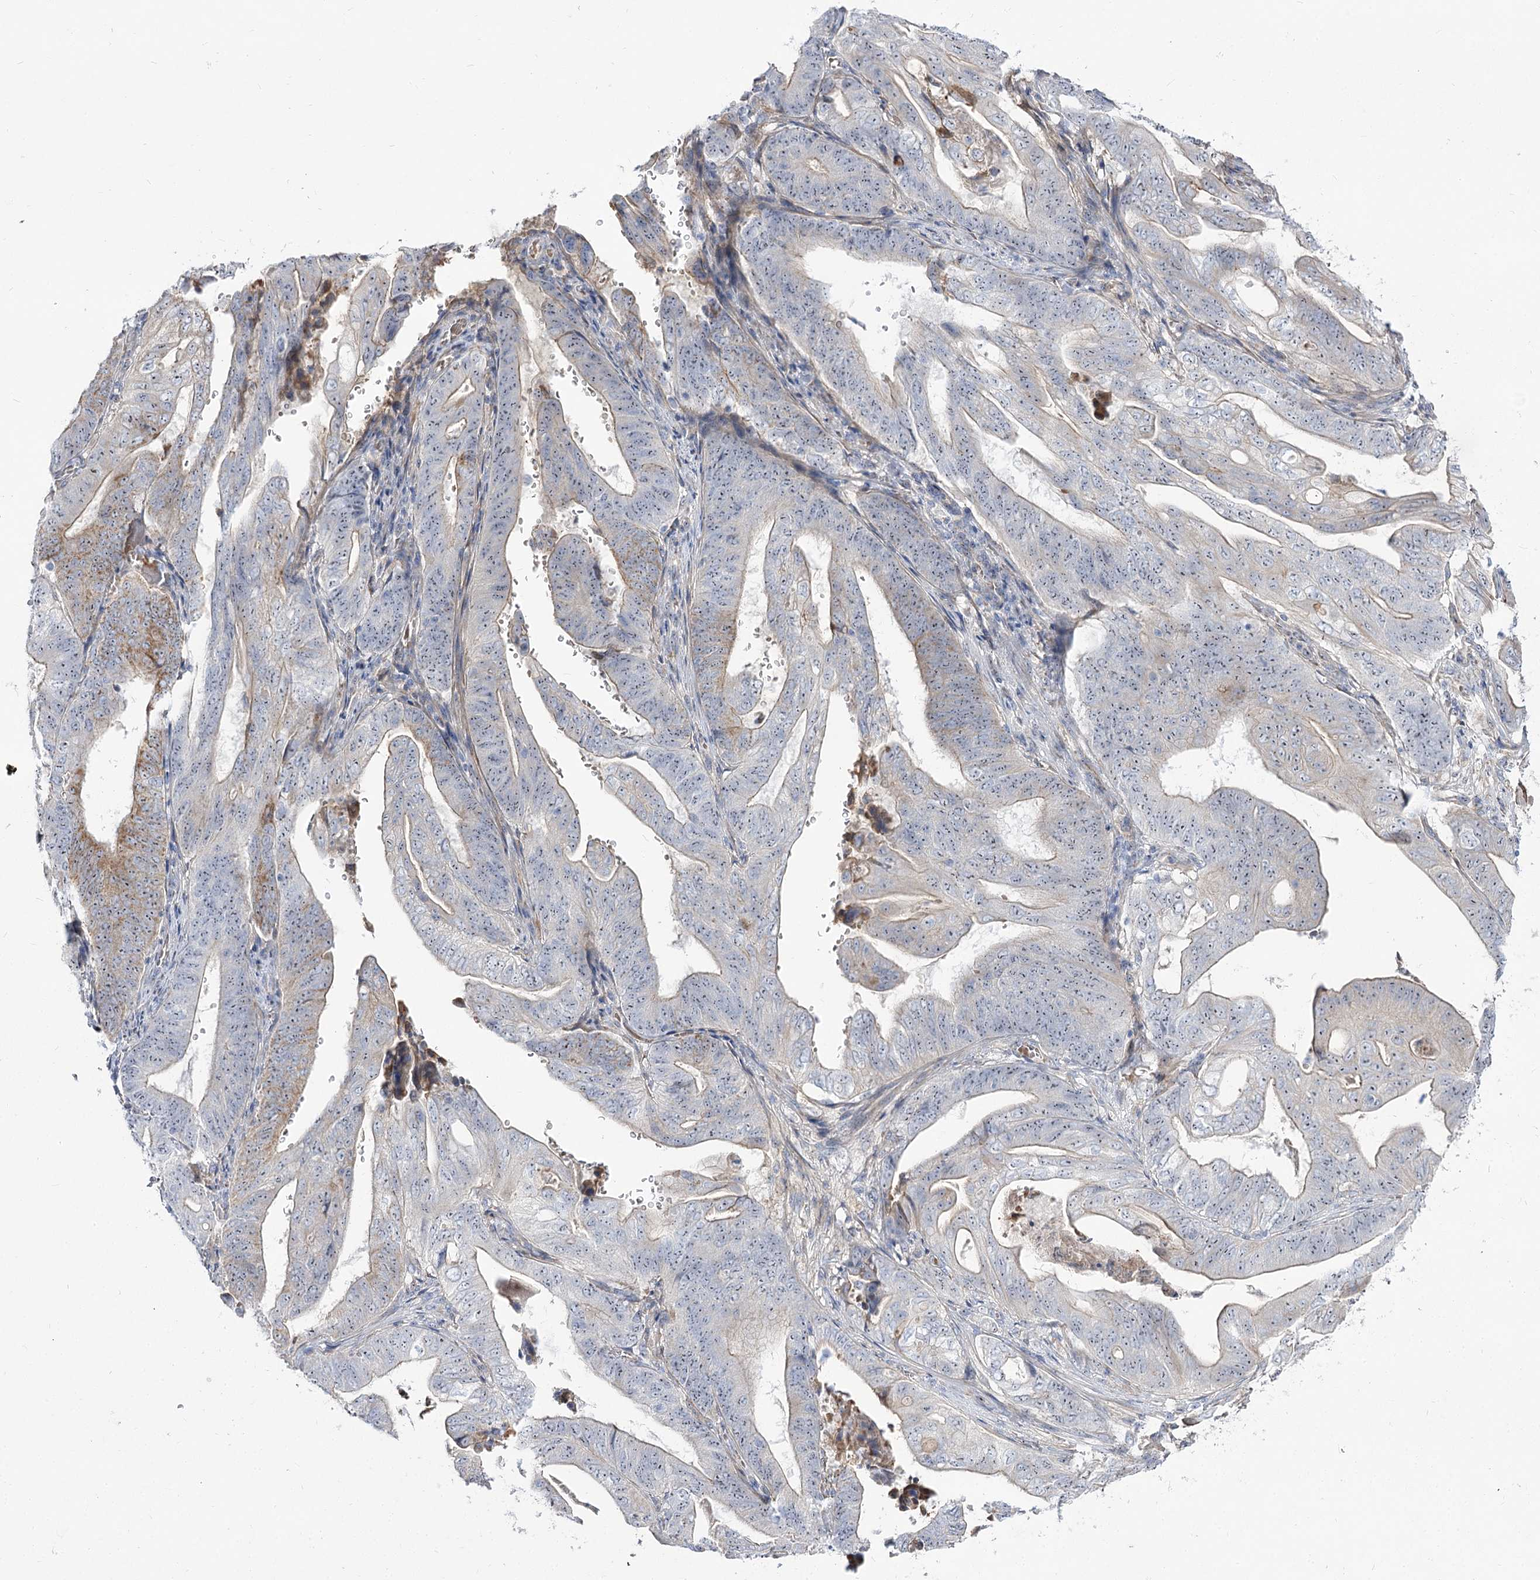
{"staining": {"intensity": "weak", "quantity": "25%-75%", "location": "cytoplasmic/membranous,nuclear"}, "tissue": "stomach cancer", "cell_type": "Tumor cells", "image_type": "cancer", "snomed": [{"axis": "morphology", "description": "Adenocarcinoma, NOS"}, {"axis": "topography", "description": "Stomach"}], "caption": "Adenocarcinoma (stomach) stained with a brown dye shows weak cytoplasmic/membranous and nuclear positive expression in approximately 25%-75% of tumor cells.", "gene": "SUOX", "patient": {"sex": "female", "age": 73}}